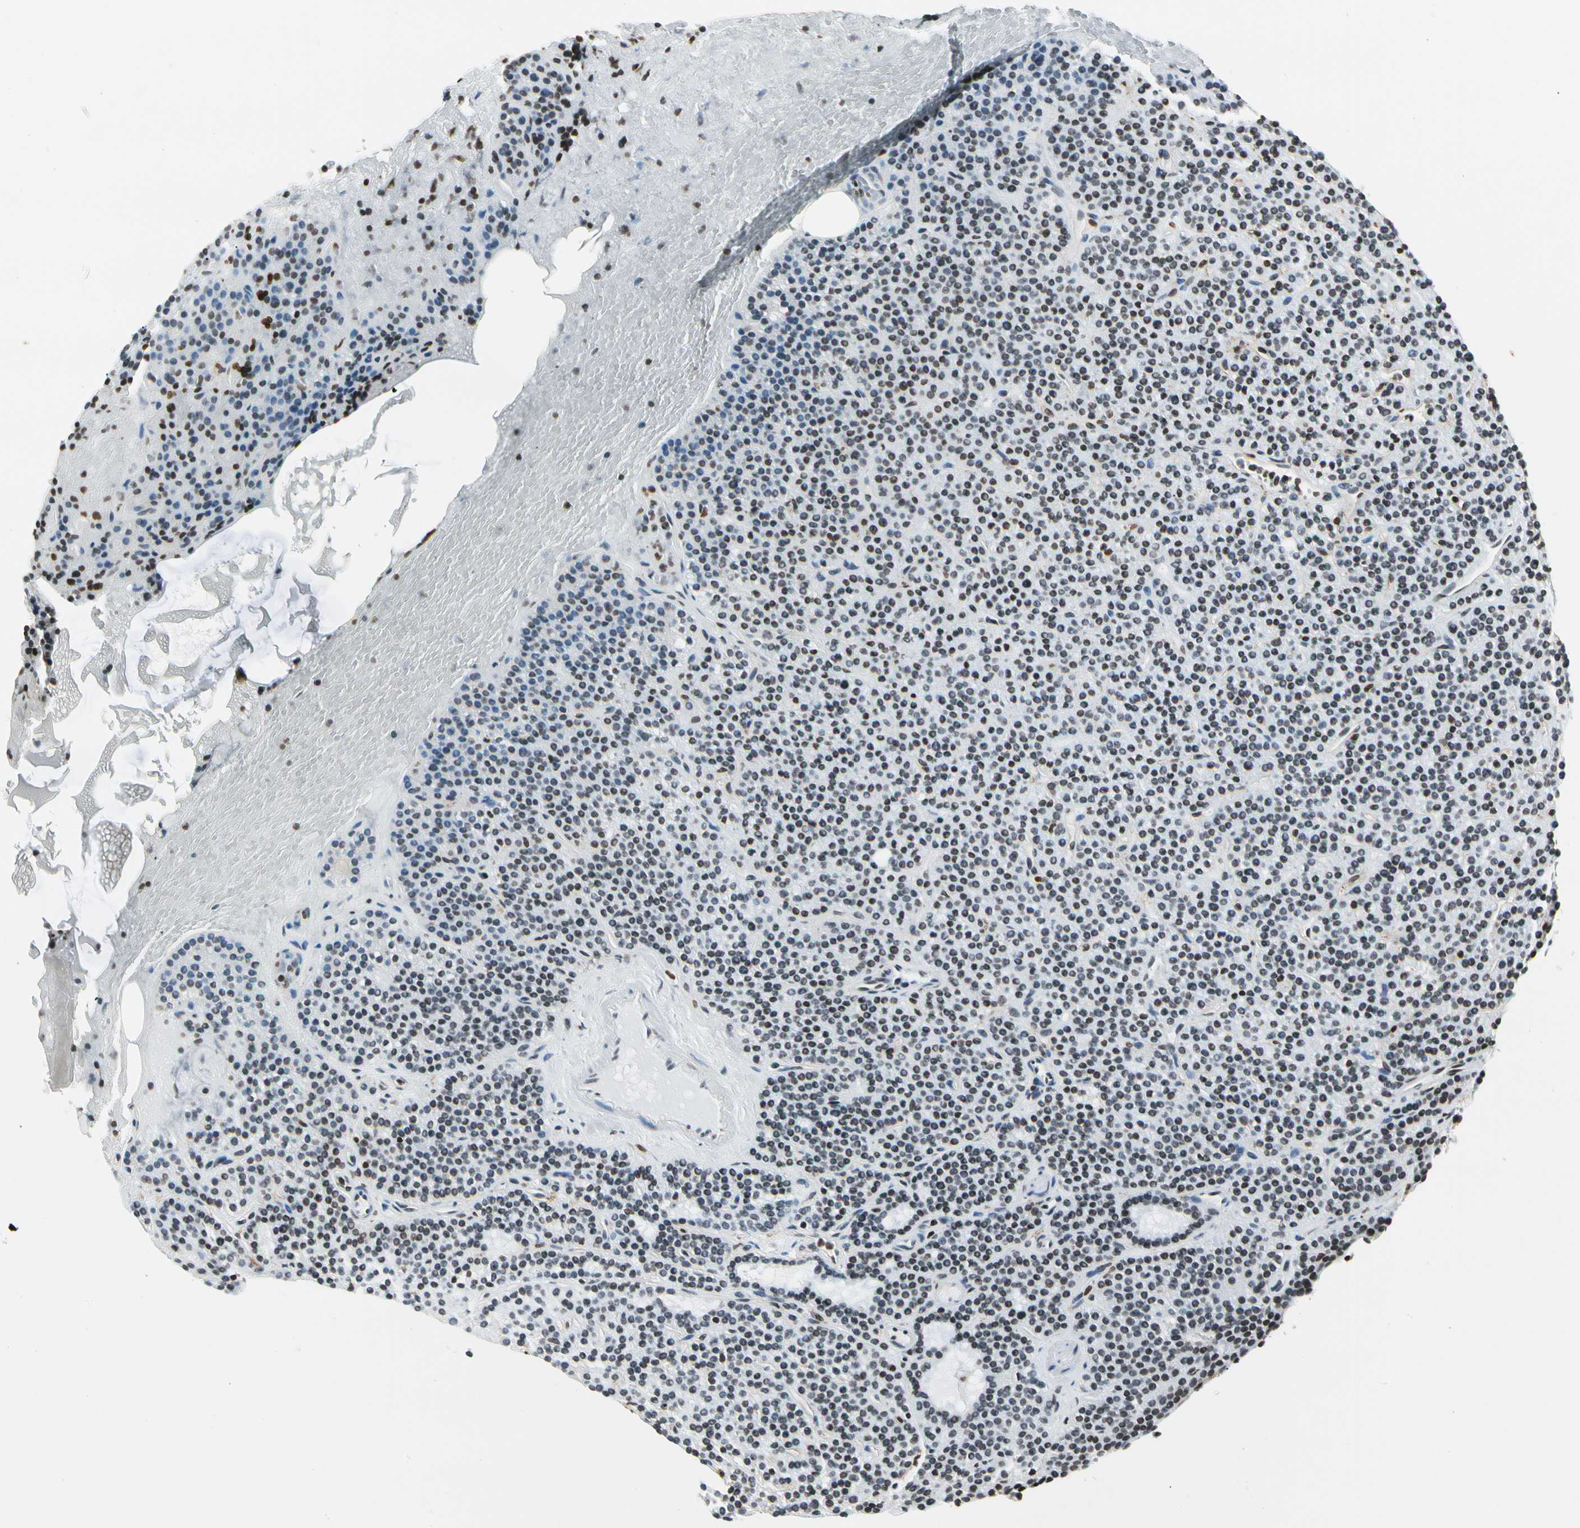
{"staining": {"intensity": "moderate", "quantity": "25%-75%", "location": "nuclear"}, "tissue": "parathyroid gland", "cell_type": "Glandular cells", "image_type": "normal", "snomed": [{"axis": "morphology", "description": "Normal tissue, NOS"}, {"axis": "topography", "description": "Parathyroid gland"}], "caption": "Benign parathyroid gland demonstrates moderate nuclear positivity in approximately 25%-75% of glandular cells, visualized by immunohistochemistry.", "gene": "FER", "patient": {"sex": "female", "age": 29}}